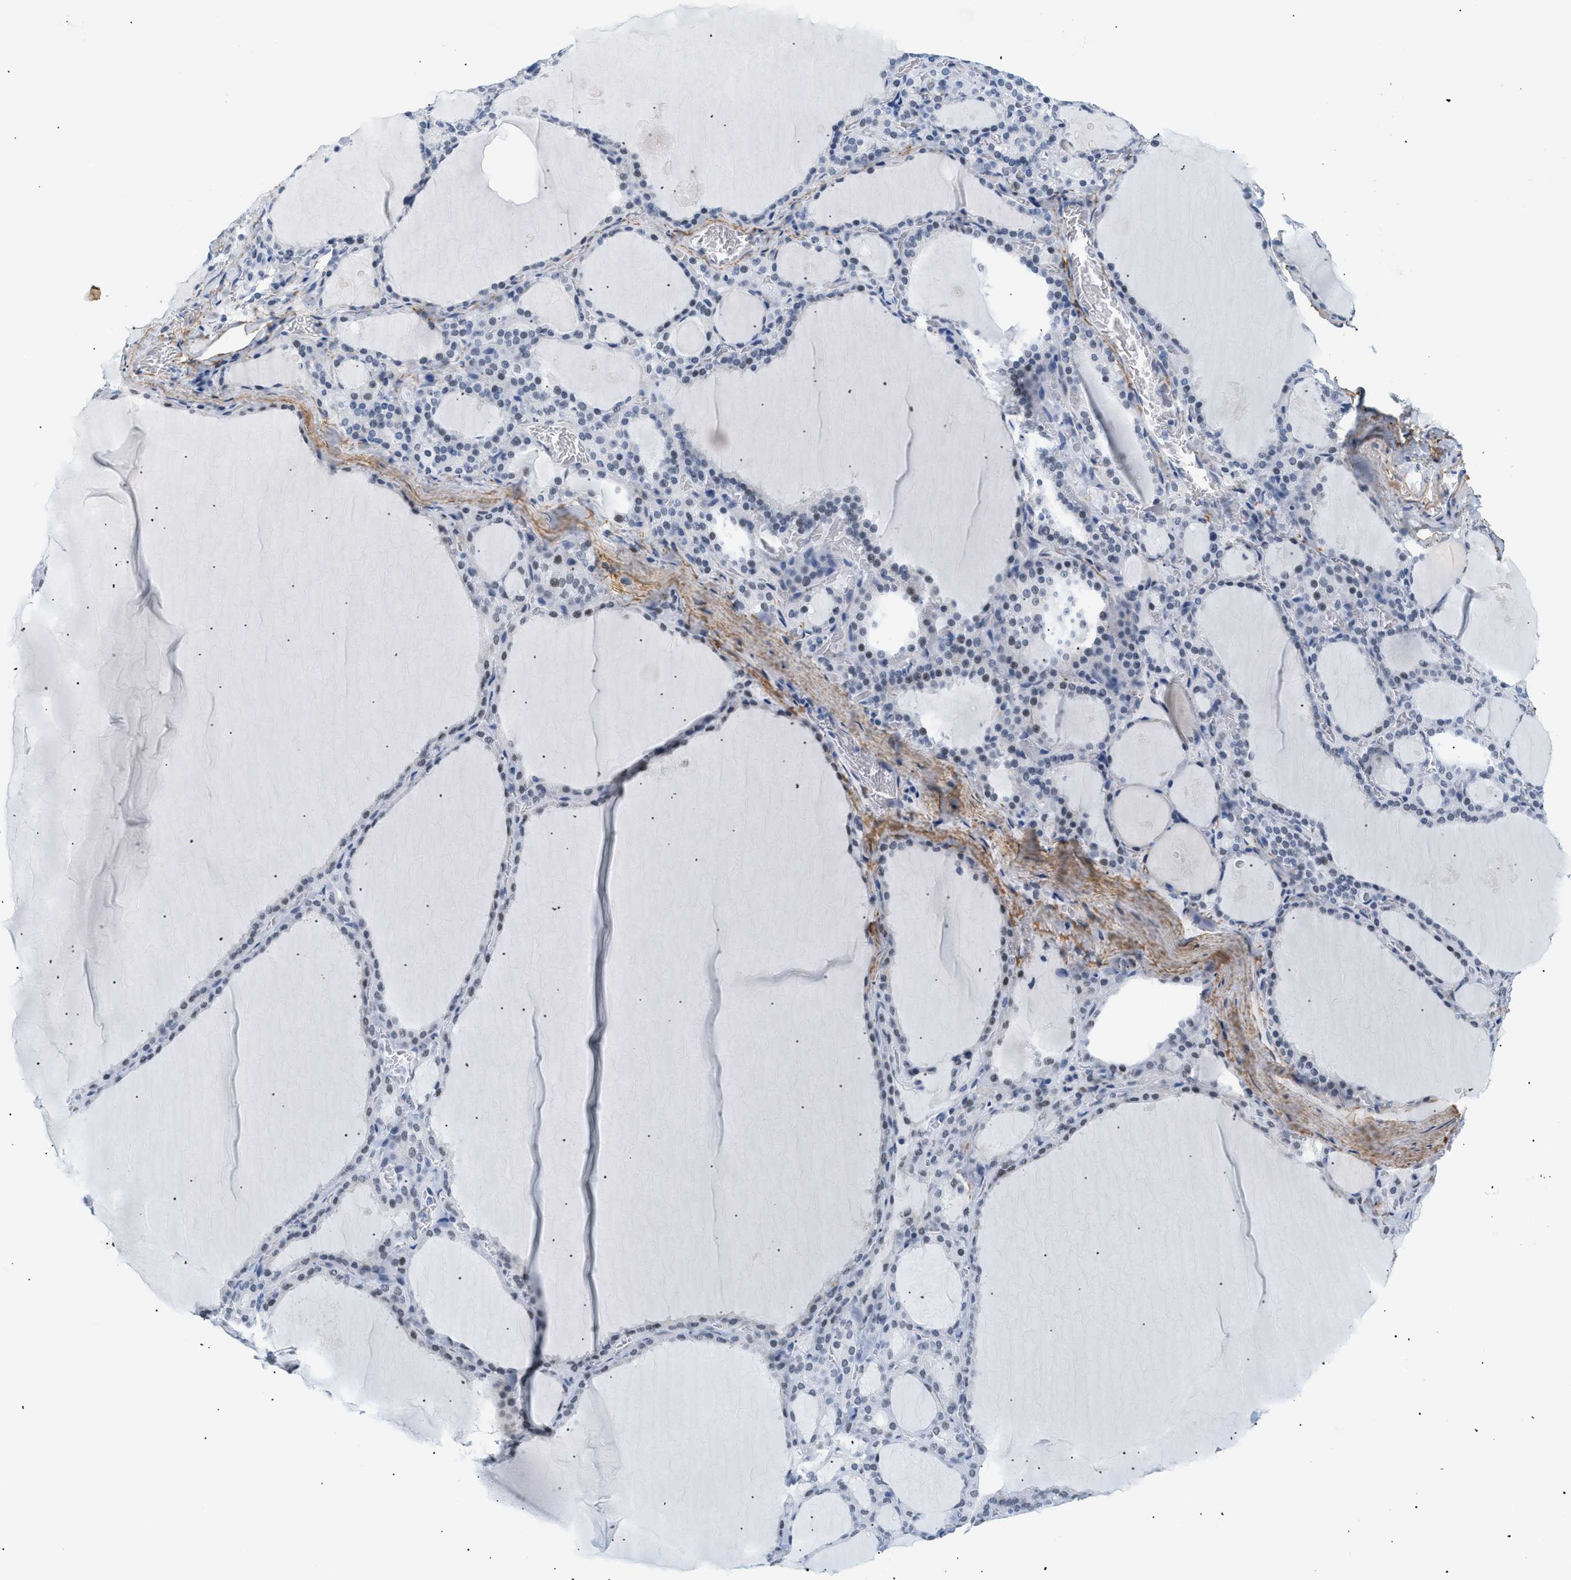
{"staining": {"intensity": "weak", "quantity": "<25%", "location": "nuclear"}, "tissue": "thyroid gland", "cell_type": "Glandular cells", "image_type": "normal", "snomed": [{"axis": "morphology", "description": "Normal tissue, NOS"}, {"axis": "topography", "description": "Thyroid gland"}], "caption": "This is an immunohistochemistry image of normal thyroid gland. There is no expression in glandular cells.", "gene": "ELN", "patient": {"sex": "male", "age": 56}}